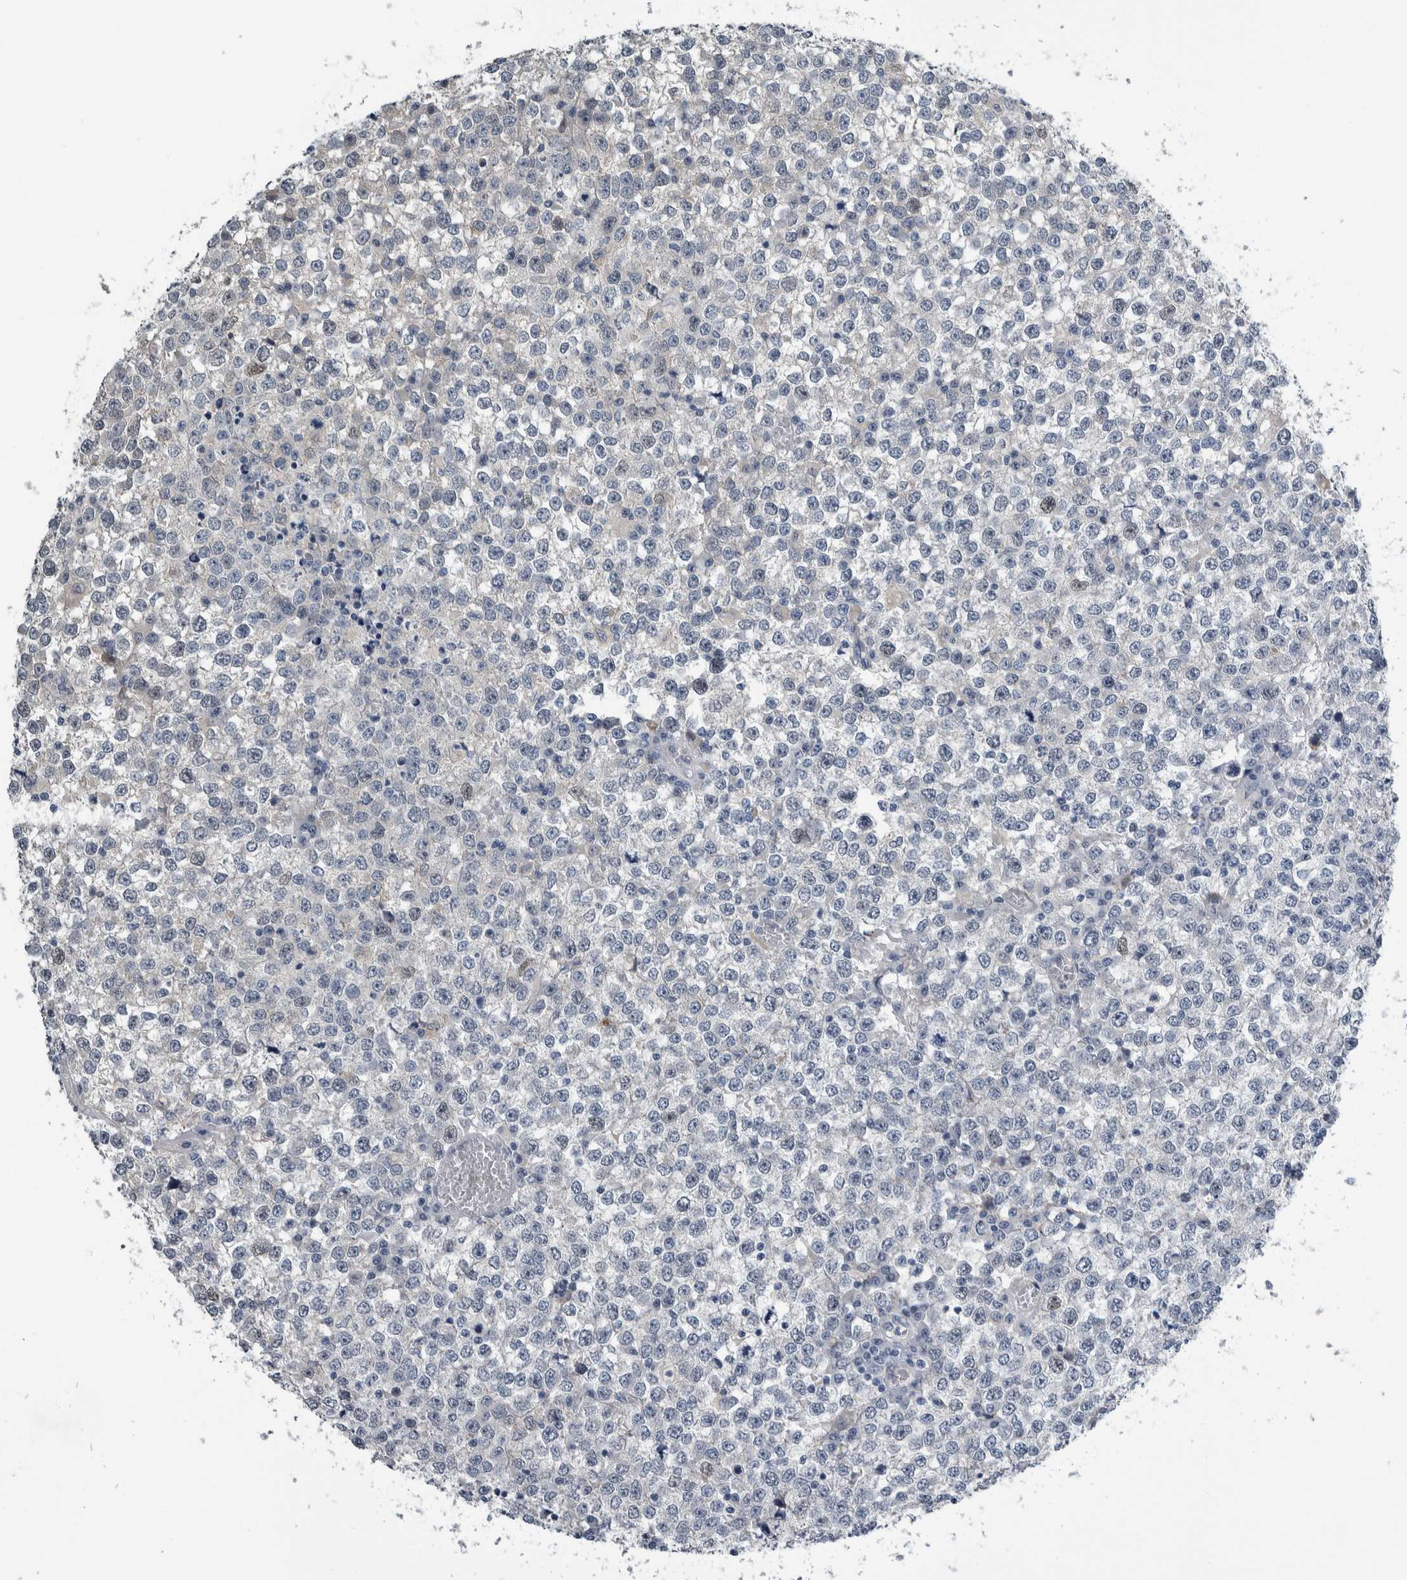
{"staining": {"intensity": "negative", "quantity": "none", "location": "none"}, "tissue": "testis cancer", "cell_type": "Tumor cells", "image_type": "cancer", "snomed": [{"axis": "morphology", "description": "Seminoma, NOS"}, {"axis": "topography", "description": "Testis"}], "caption": "The histopathology image exhibits no staining of tumor cells in testis seminoma.", "gene": "COL14A1", "patient": {"sex": "male", "age": 65}}